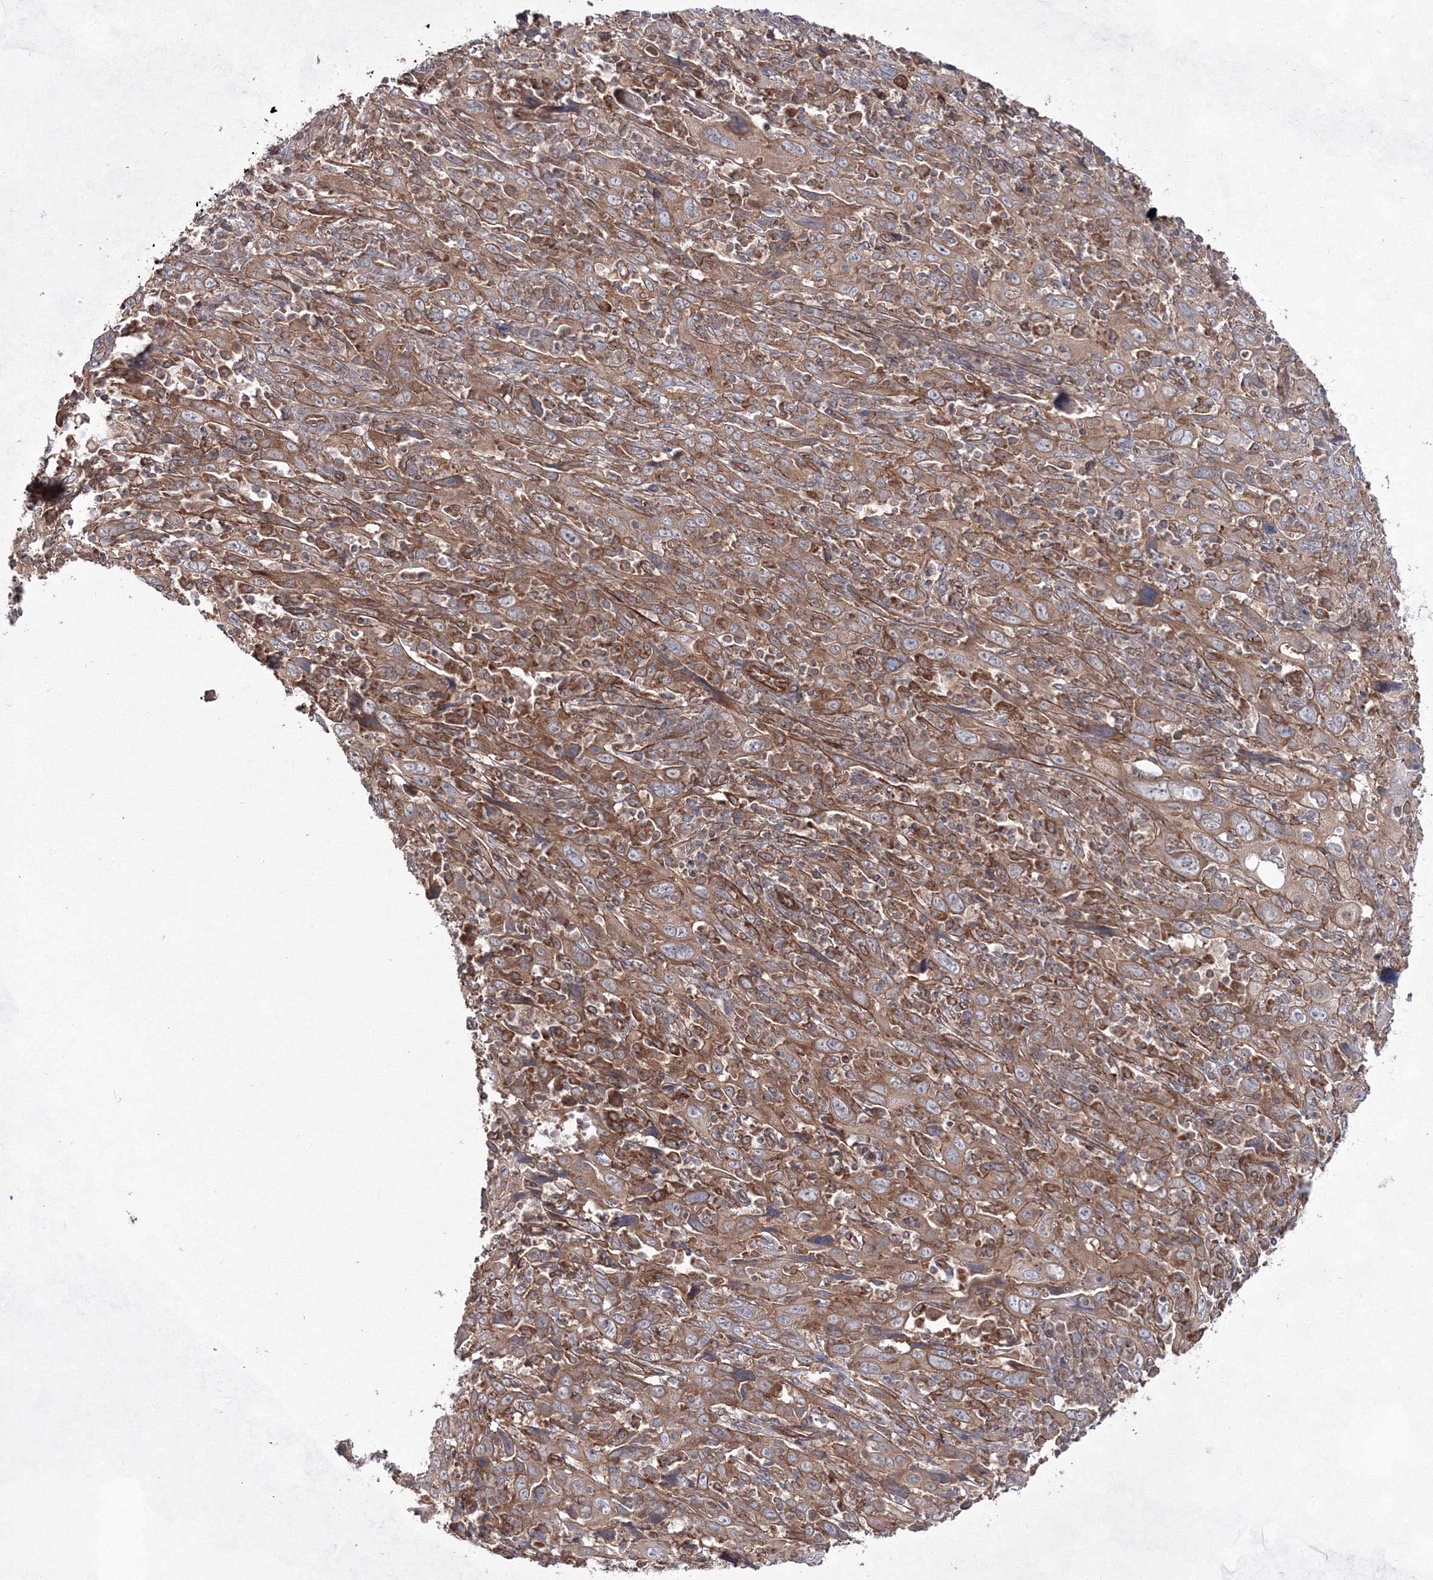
{"staining": {"intensity": "moderate", "quantity": ">75%", "location": "cytoplasmic/membranous"}, "tissue": "cervical cancer", "cell_type": "Tumor cells", "image_type": "cancer", "snomed": [{"axis": "morphology", "description": "Squamous cell carcinoma, NOS"}, {"axis": "topography", "description": "Cervix"}], "caption": "Immunohistochemical staining of human cervical squamous cell carcinoma shows moderate cytoplasmic/membranous protein positivity in about >75% of tumor cells.", "gene": "EXOC6", "patient": {"sex": "female", "age": 46}}